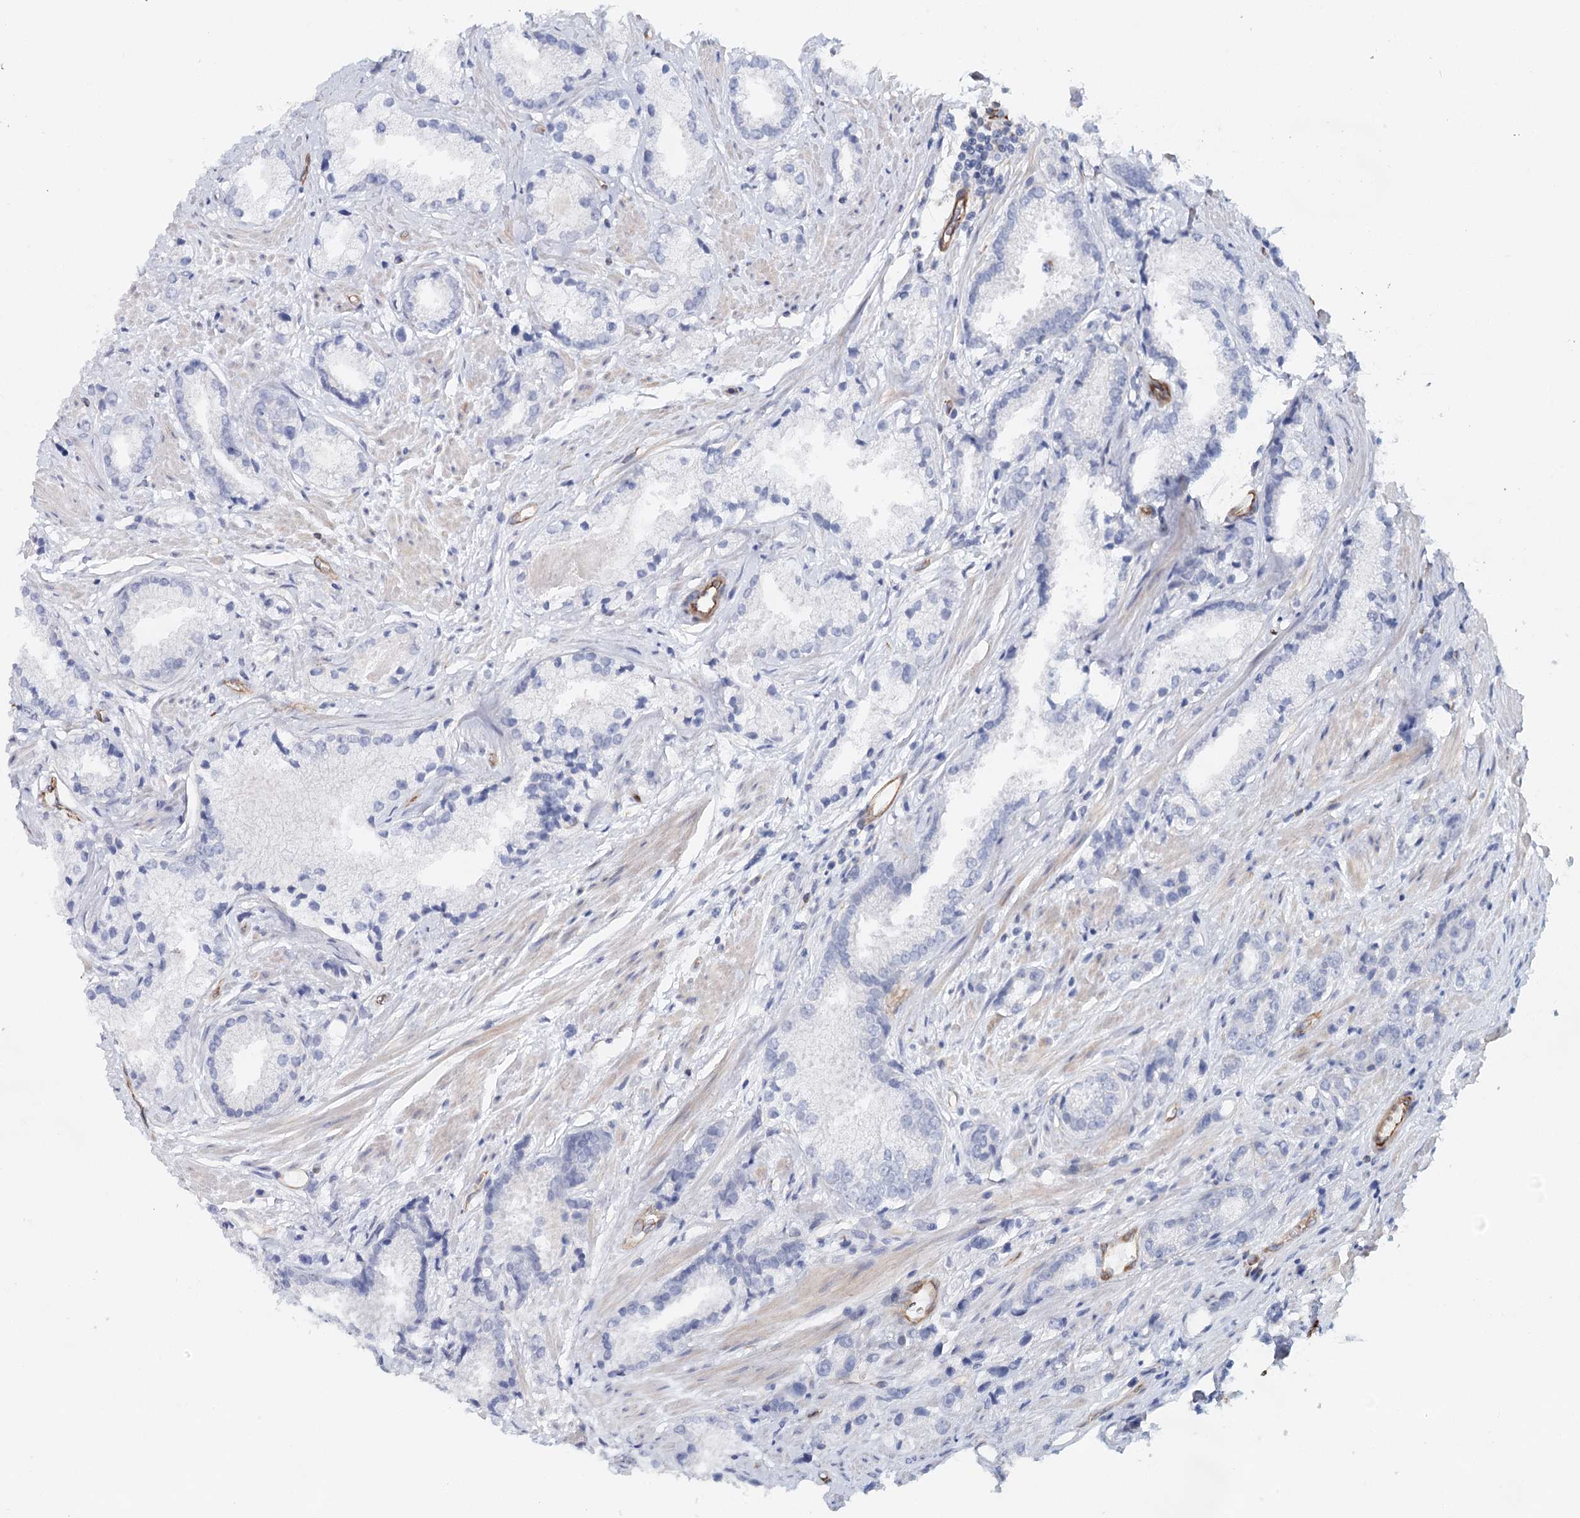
{"staining": {"intensity": "negative", "quantity": "none", "location": "none"}, "tissue": "prostate cancer", "cell_type": "Tumor cells", "image_type": "cancer", "snomed": [{"axis": "morphology", "description": "Adenocarcinoma, High grade"}, {"axis": "topography", "description": "Prostate"}], "caption": "An IHC image of prostate cancer is shown. There is no staining in tumor cells of prostate cancer.", "gene": "SYNPO", "patient": {"sex": "male", "age": 66}}